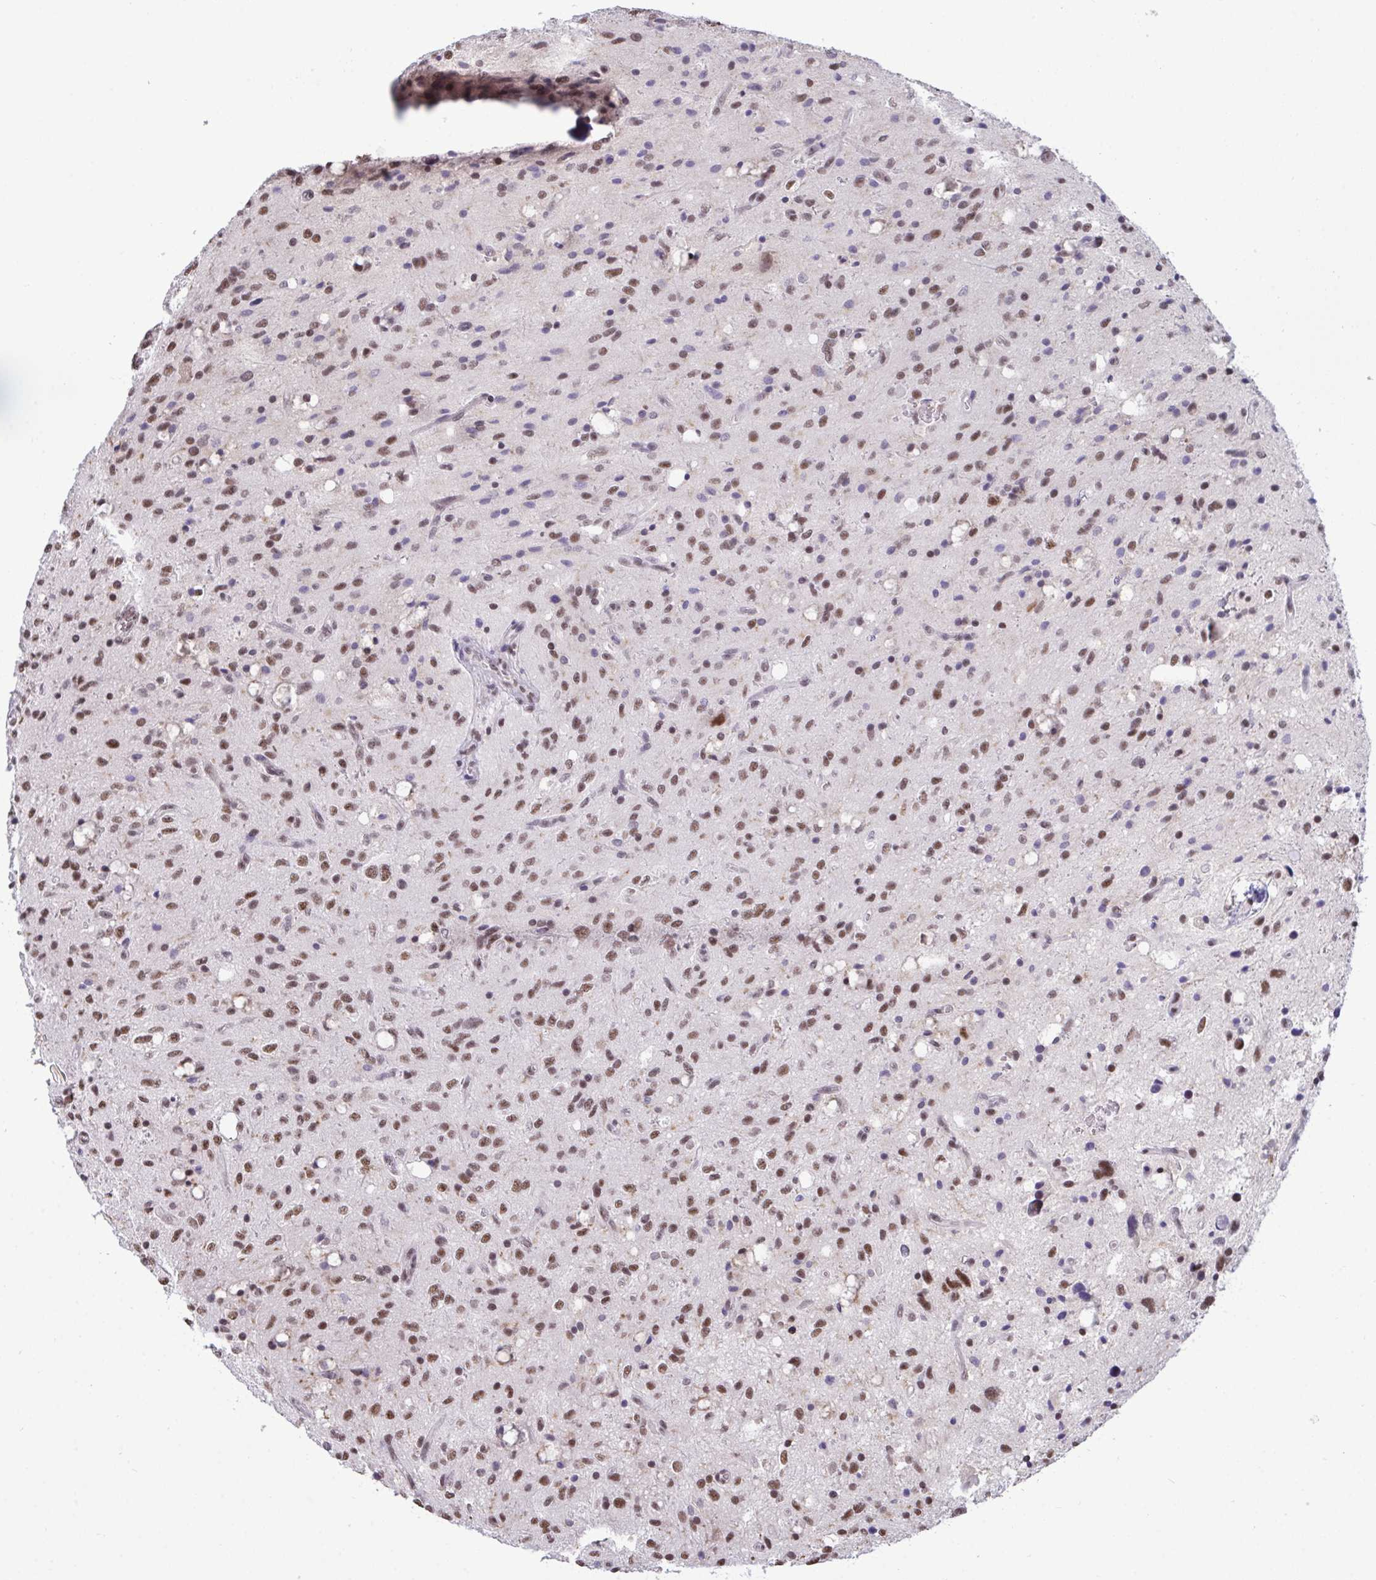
{"staining": {"intensity": "moderate", "quantity": "25%-75%", "location": "nuclear"}, "tissue": "glioma", "cell_type": "Tumor cells", "image_type": "cancer", "snomed": [{"axis": "morphology", "description": "Glioma, malignant, Low grade"}, {"axis": "topography", "description": "Brain"}], "caption": "A histopathology image of low-grade glioma (malignant) stained for a protein demonstrates moderate nuclear brown staining in tumor cells. The staining was performed using DAB to visualize the protein expression in brown, while the nuclei were stained in blue with hematoxylin (Magnification: 20x).", "gene": "PUF60", "patient": {"sex": "female", "age": 58}}